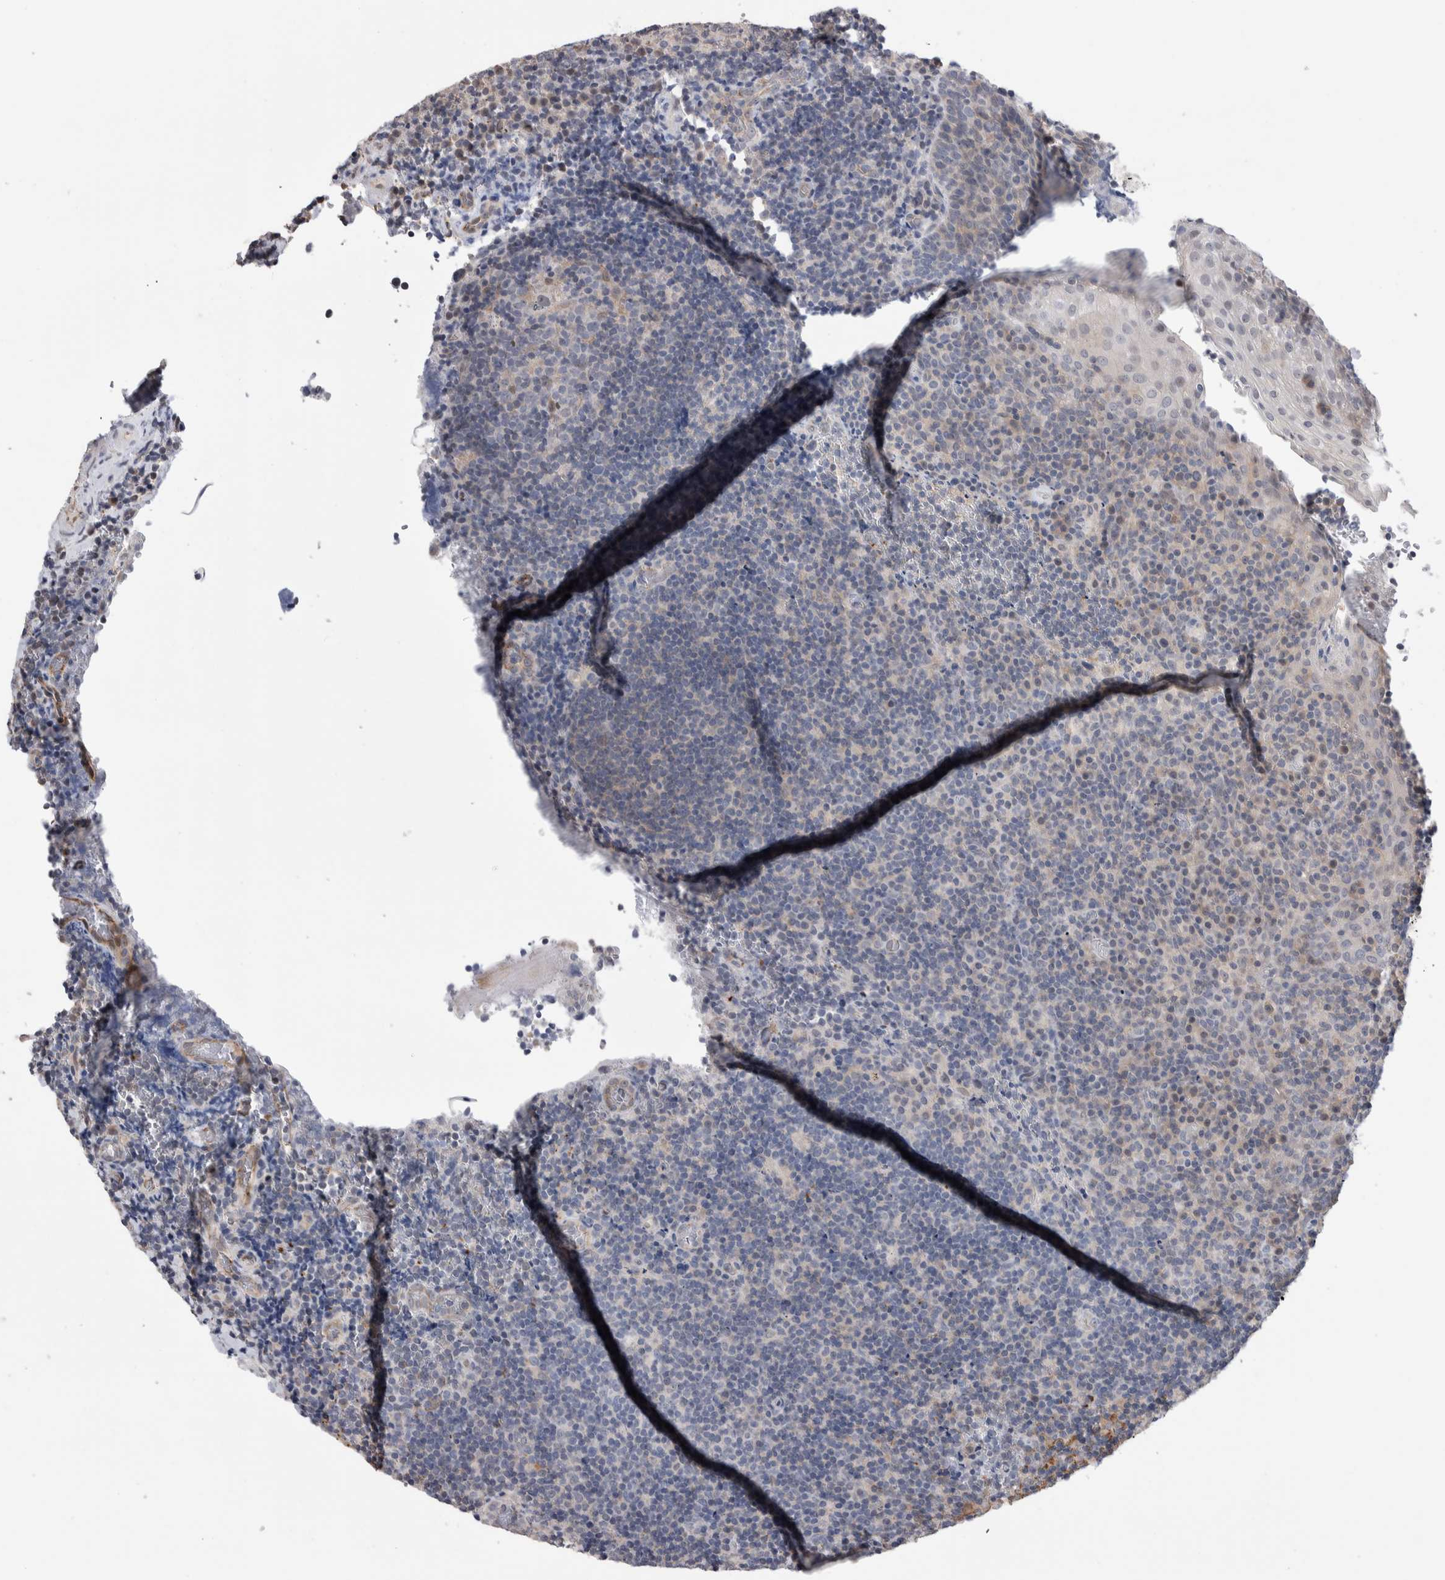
{"staining": {"intensity": "negative", "quantity": "none", "location": "none"}, "tissue": "lymphoma", "cell_type": "Tumor cells", "image_type": "cancer", "snomed": [{"axis": "morphology", "description": "Malignant lymphoma, non-Hodgkin's type, High grade"}, {"axis": "topography", "description": "Tonsil"}], "caption": "Immunohistochemistry photomicrograph of human high-grade malignant lymphoma, non-Hodgkin's type stained for a protein (brown), which shows no positivity in tumor cells.", "gene": "ZBTB49", "patient": {"sex": "female", "age": 36}}